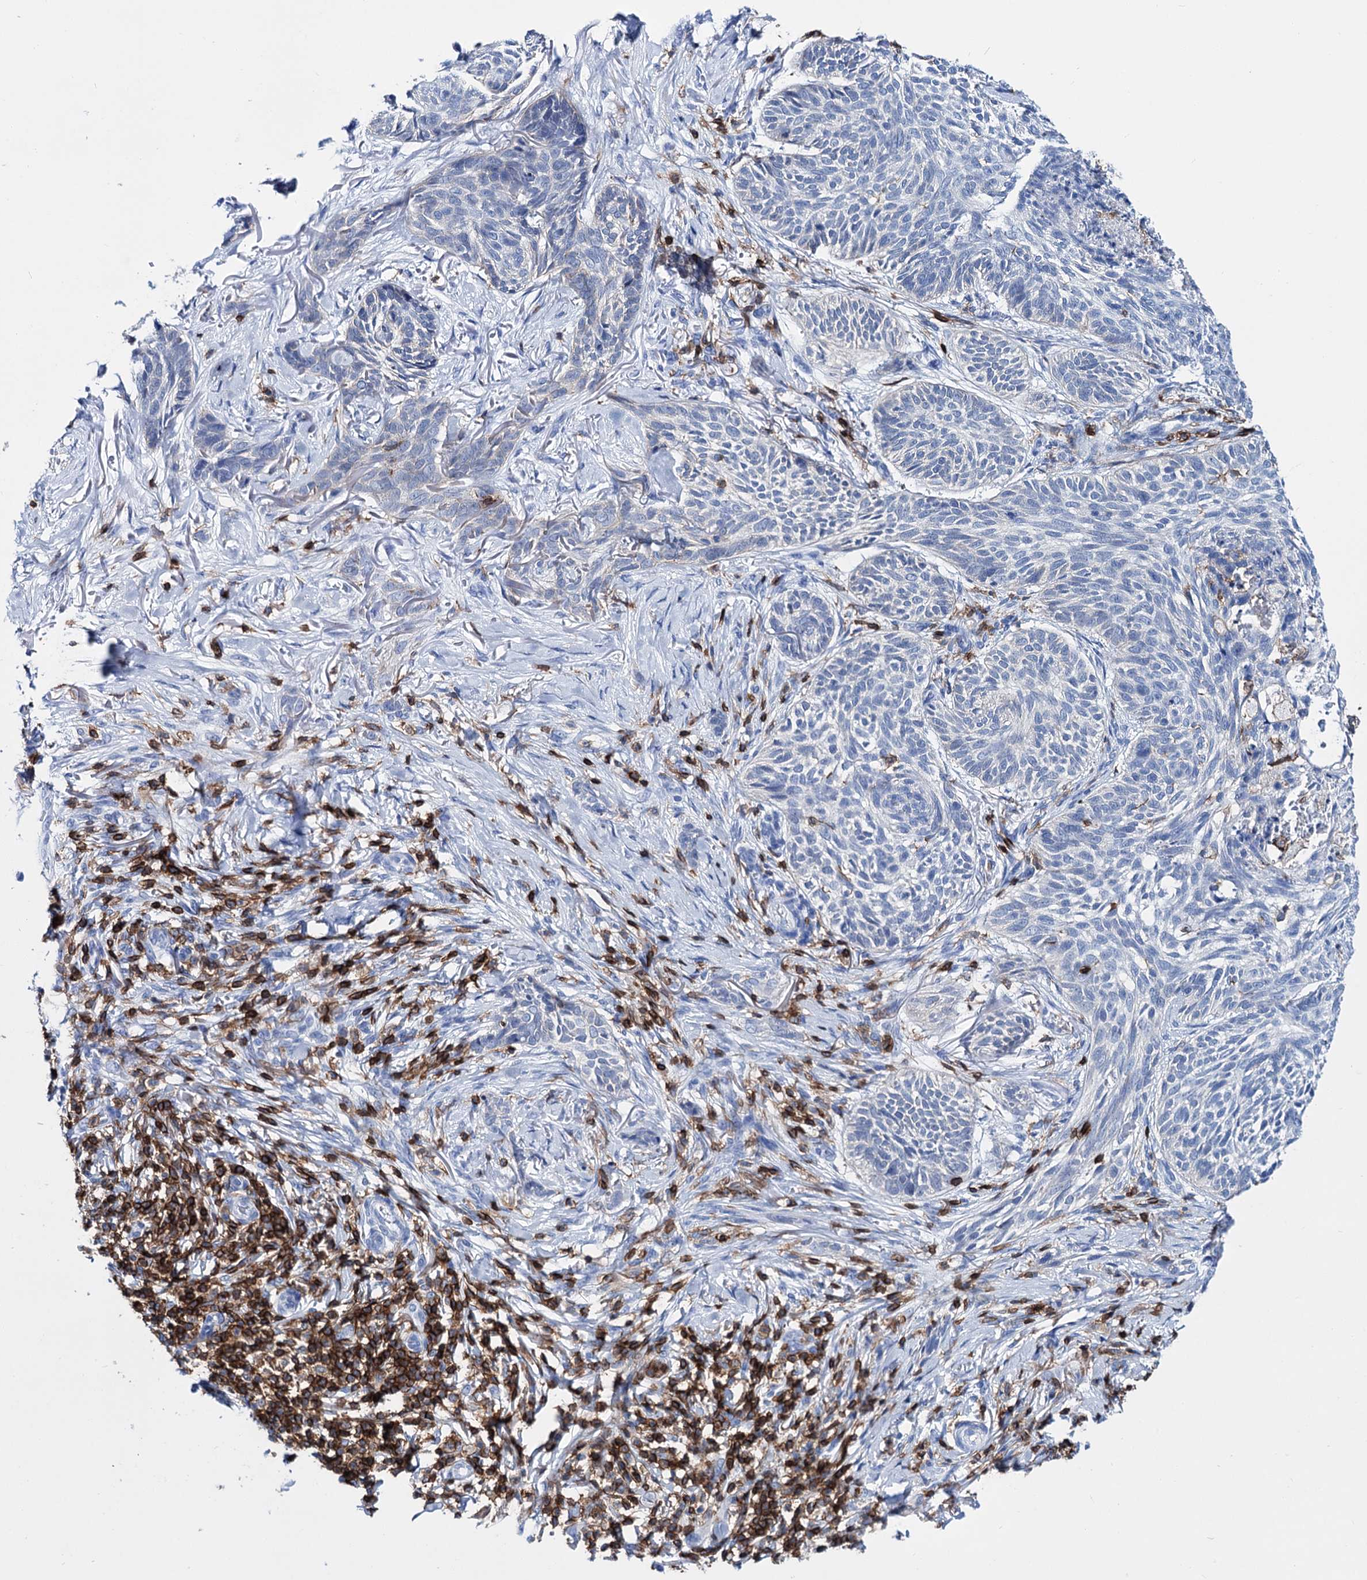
{"staining": {"intensity": "negative", "quantity": "none", "location": "none"}, "tissue": "skin cancer", "cell_type": "Tumor cells", "image_type": "cancer", "snomed": [{"axis": "morphology", "description": "Normal tissue, NOS"}, {"axis": "morphology", "description": "Basal cell carcinoma"}, {"axis": "topography", "description": "Skin"}], "caption": "This photomicrograph is of skin cancer (basal cell carcinoma) stained with immunohistochemistry (IHC) to label a protein in brown with the nuclei are counter-stained blue. There is no positivity in tumor cells.", "gene": "DEF6", "patient": {"sex": "male", "age": 66}}